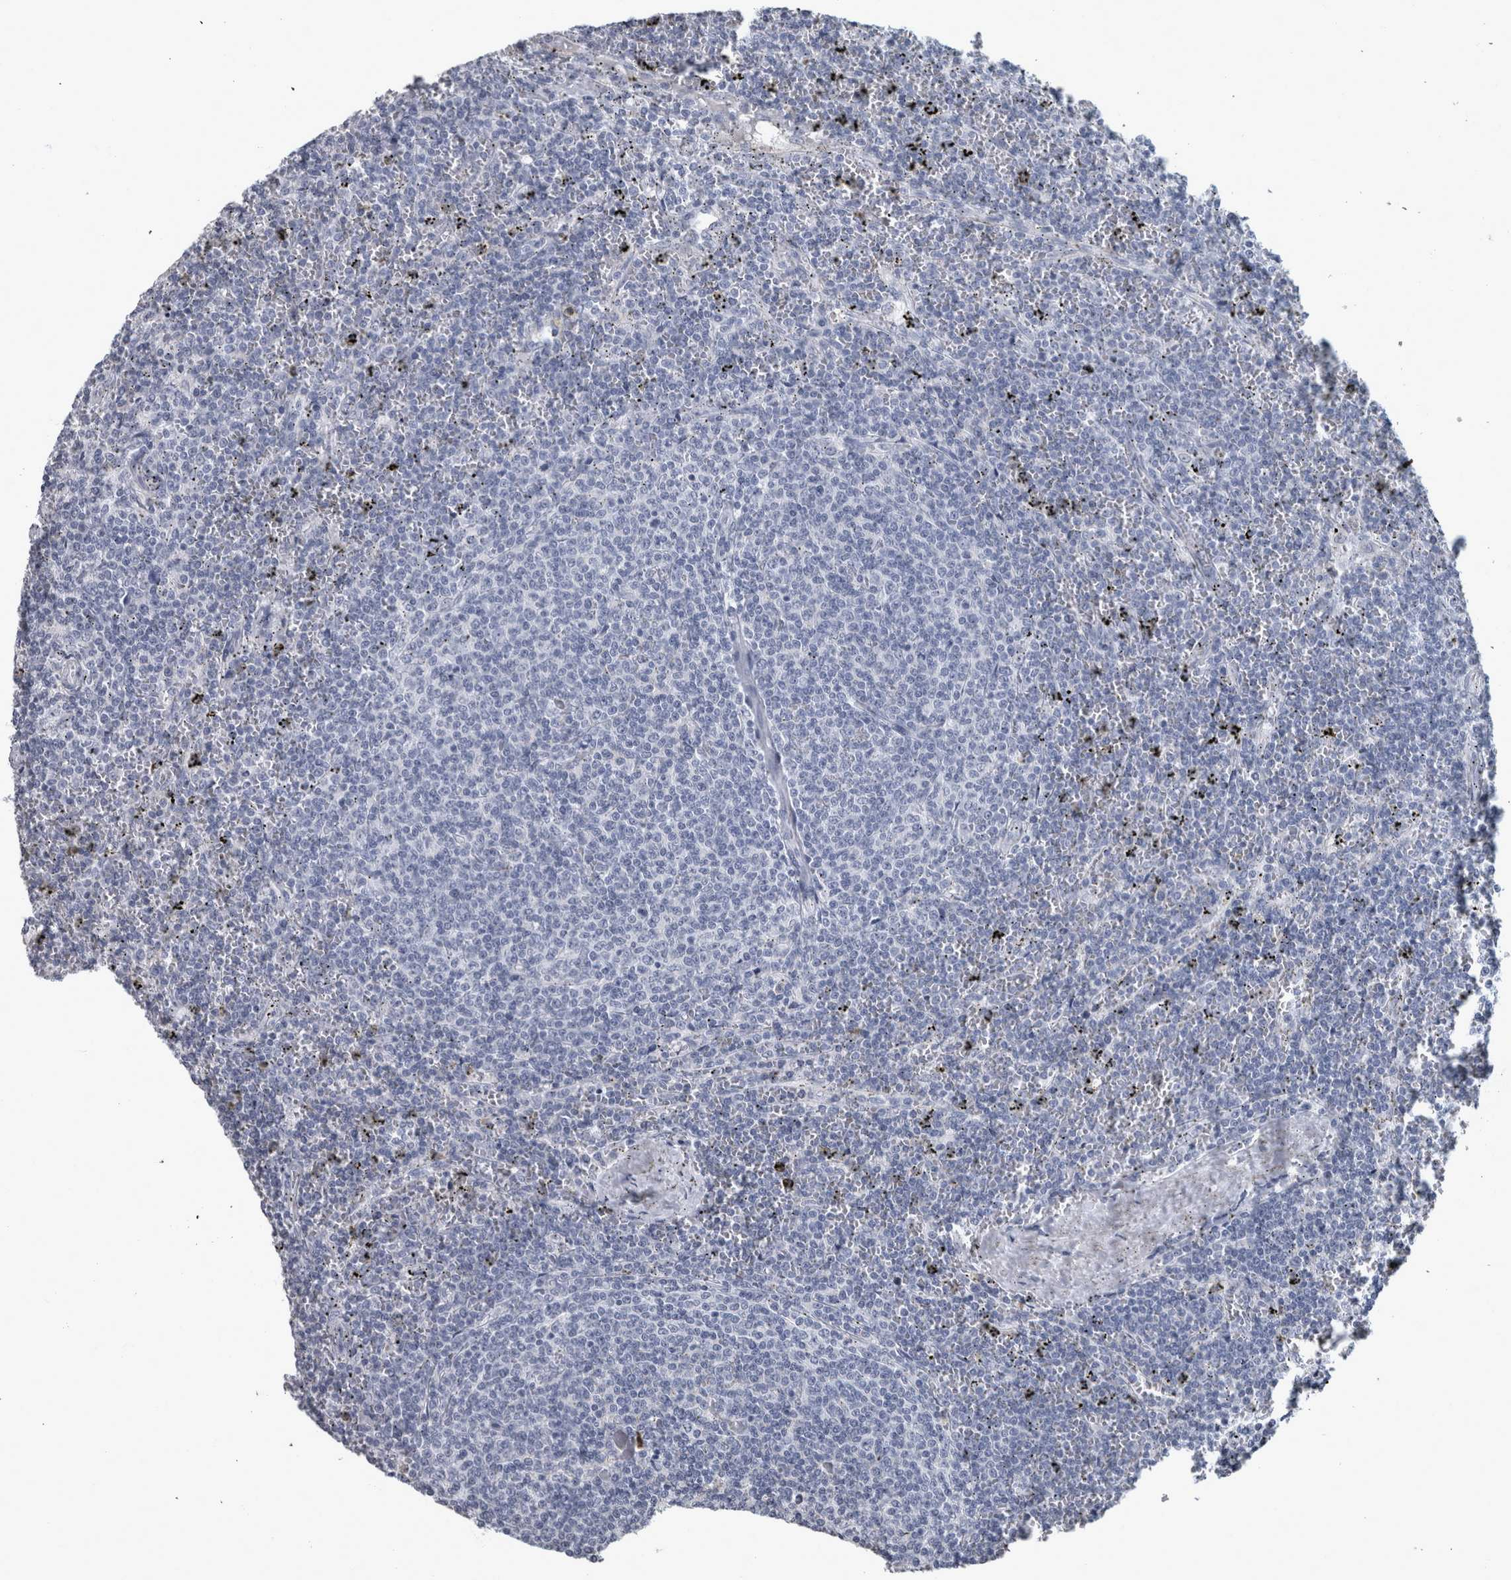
{"staining": {"intensity": "negative", "quantity": "none", "location": "none"}, "tissue": "lymphoma", "cell_type": "Tumor cells", "image_type": "cancer", "snomed": [{"axis": "morphology", "description": "Malignant lymphoma, non-Hodgkin's type, Low grade"}, {"axis": "topography", "description": "Spleen"}], "caption": "The IHC photomicrograph has no significant expression in tumor cells of lymphoma tissue.", "gene": "DSG2", "patient": {"sex": "female", "age": 50}}